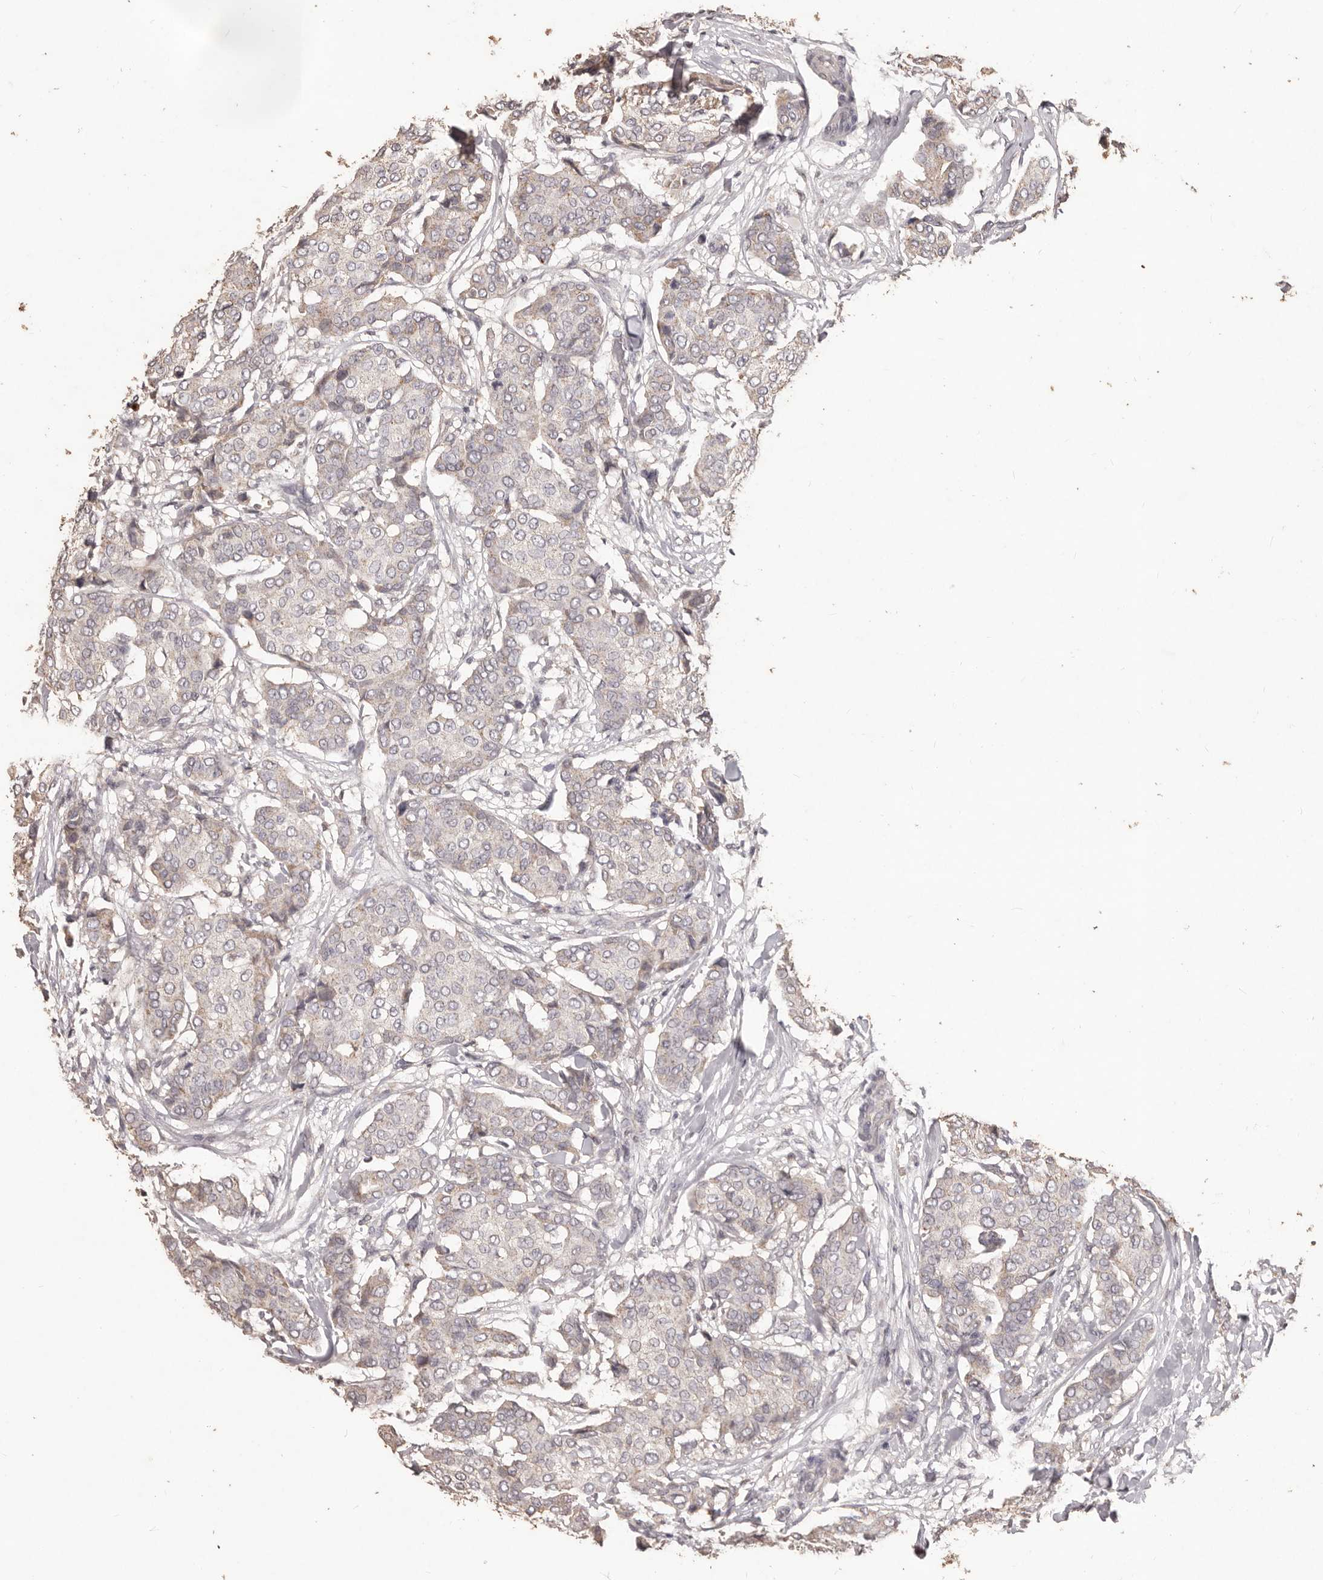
{"staining": {"intensity": "weak", "quantity": "<25%", "location": "cytoplasmic/membranous"}, "tissue": "breast cancer", "cell_type": "Tumor cells", "image_type": "cancer", "snomed": [{"axis": "morphology", "description": "Duct carcinoma"}, {"axis": "topography", "description": "Breast"}], "caption": "Immunohistochemistry (IHC) image of human breast invasive ductal carcinoma stained for a protein (brown), which reveals no positivity in tumor cells.", "gene": "PRSS27", "patient": {"sex": "female", "age": 75}}